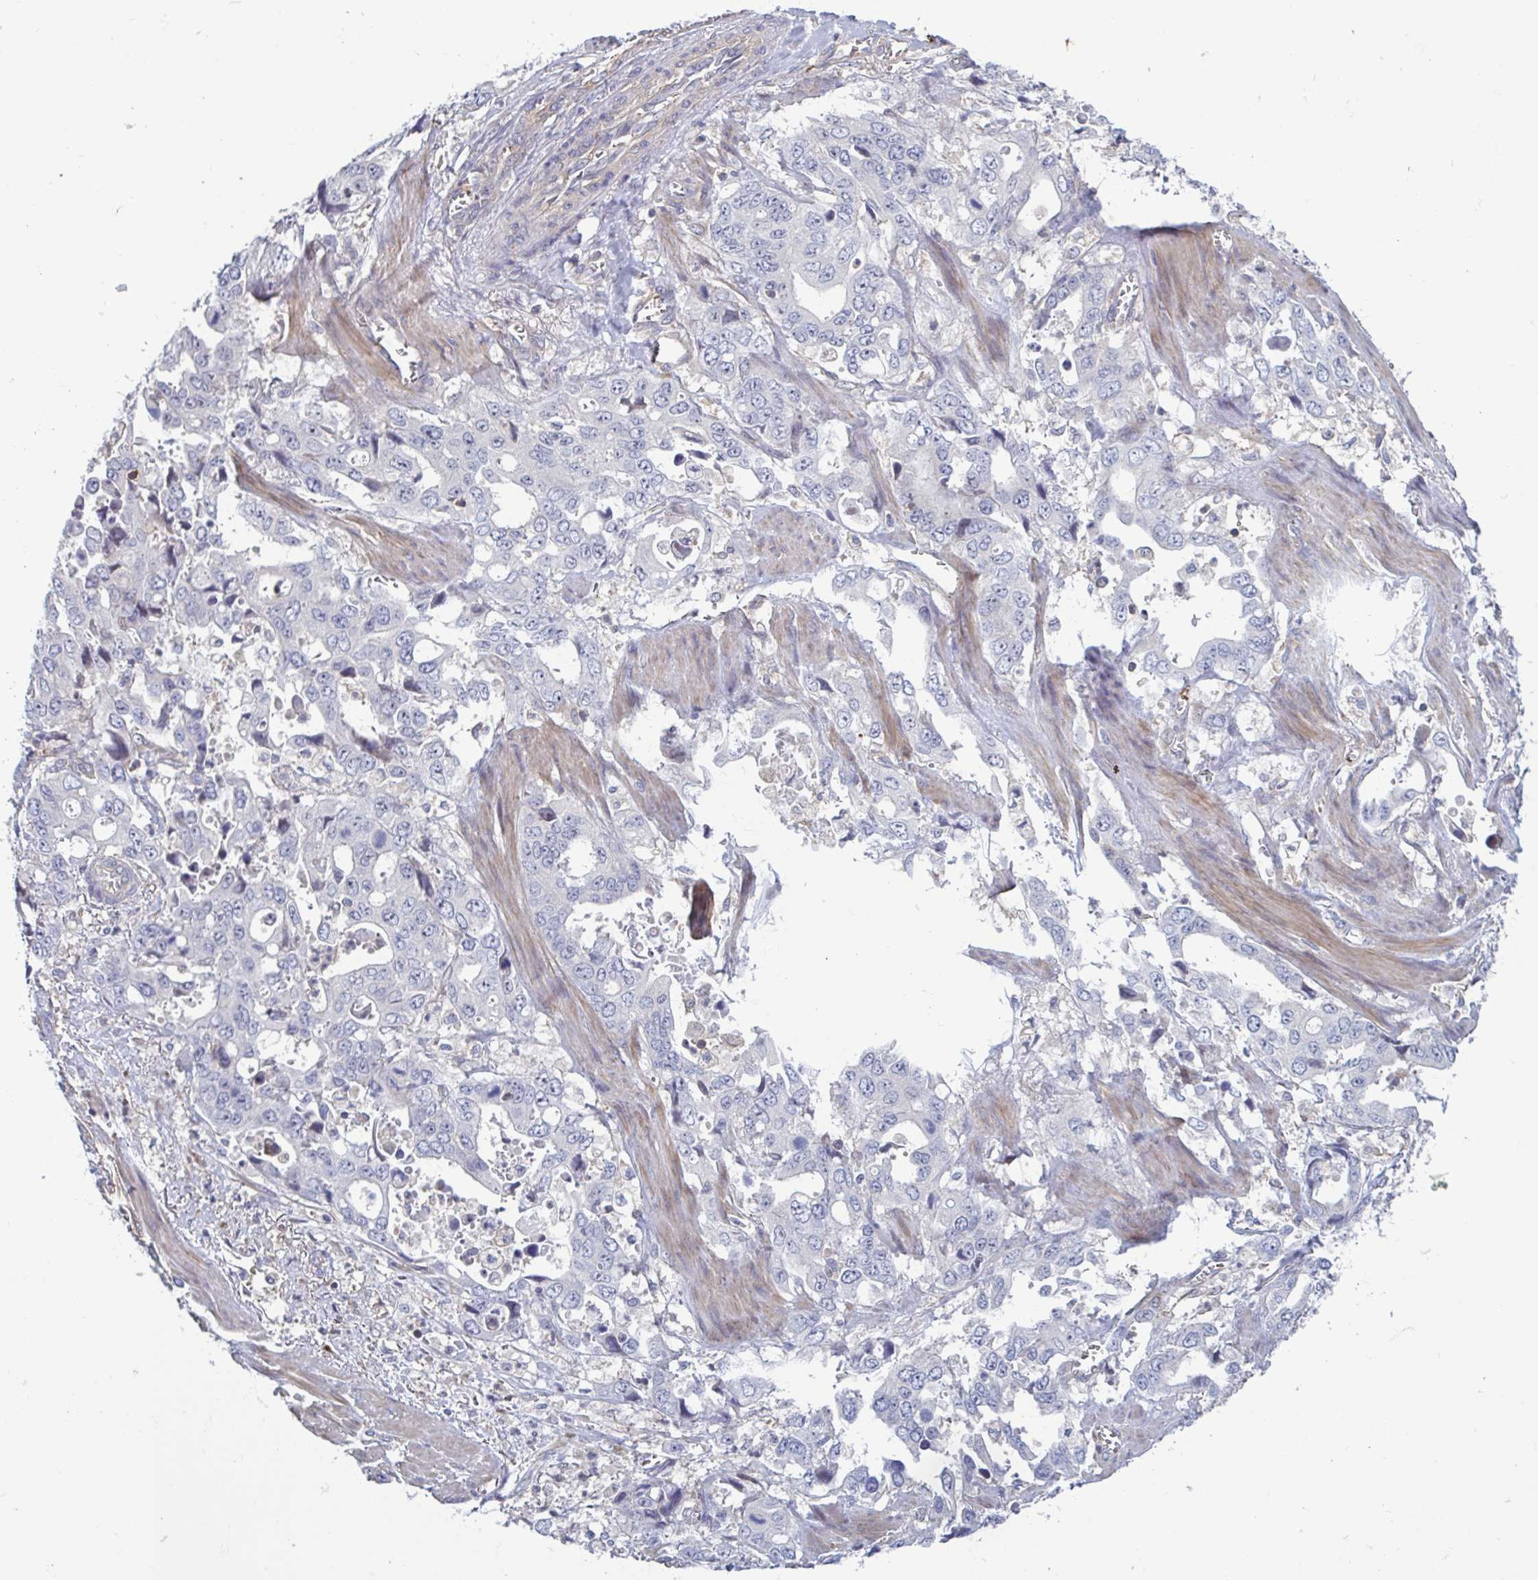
{"staining": {"intensity": "negative", "quantity": "none", "location": "none"}, "tissue": "stomach cancer", "cell_type": "Tumor cells", "image_type": "cancer", "snomed": [{"axis": "morphology", "description": "Adenocarcinoma, NOS"}, {"axis": "topography", "description": "Stomach, upper"}], "caption": "The immunohistochemistry image has no significant staining in tumor cells of adenocarcinoma (stomach) tissue. Nuclei are stained in blue.", "gene": "LRRC38", "patient": {"sex": "male", "age": 74}}